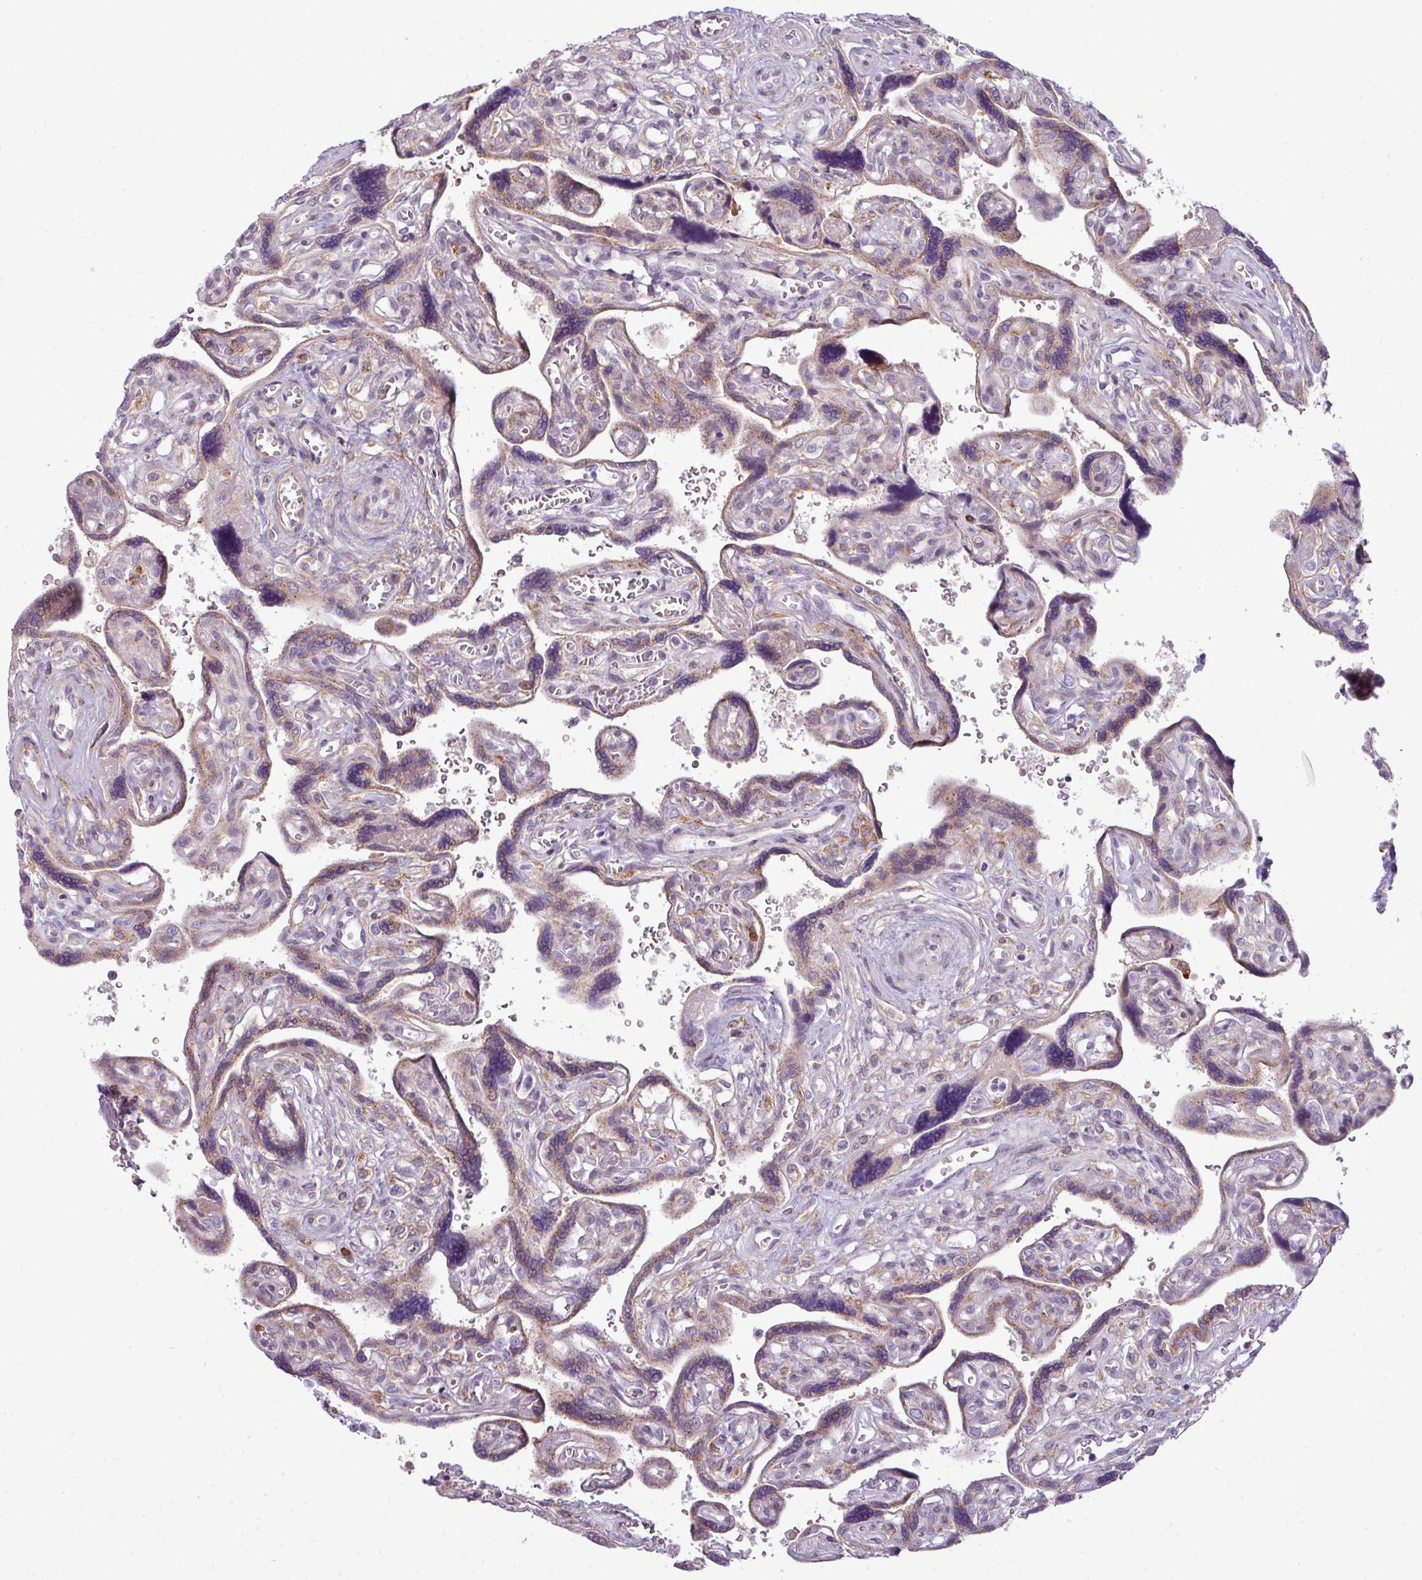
{"staining": {"intensity": "weak", "quantity": ">75%", "location": "cytoplasmic/membranous"}, "tissue": "placenta", "cell_type": "Decidual cells", "image_type": "normal", "snomed": [{"axis": "morphology", "description": "Normal tissue, NOS"}, {"axis": "topography", "description": "Placenta"}], "caption": "This histopathology image demonstrates benign placenta stained with immunohistochemistry (IHC) to label a protein in brown. The cytoplasmic/membranous of decidual cells show weak positivity for the protein. Nuclei are counter-stained blue.", "gene": "COL8A1", "patient": {"sex": "female", "age": 39}}